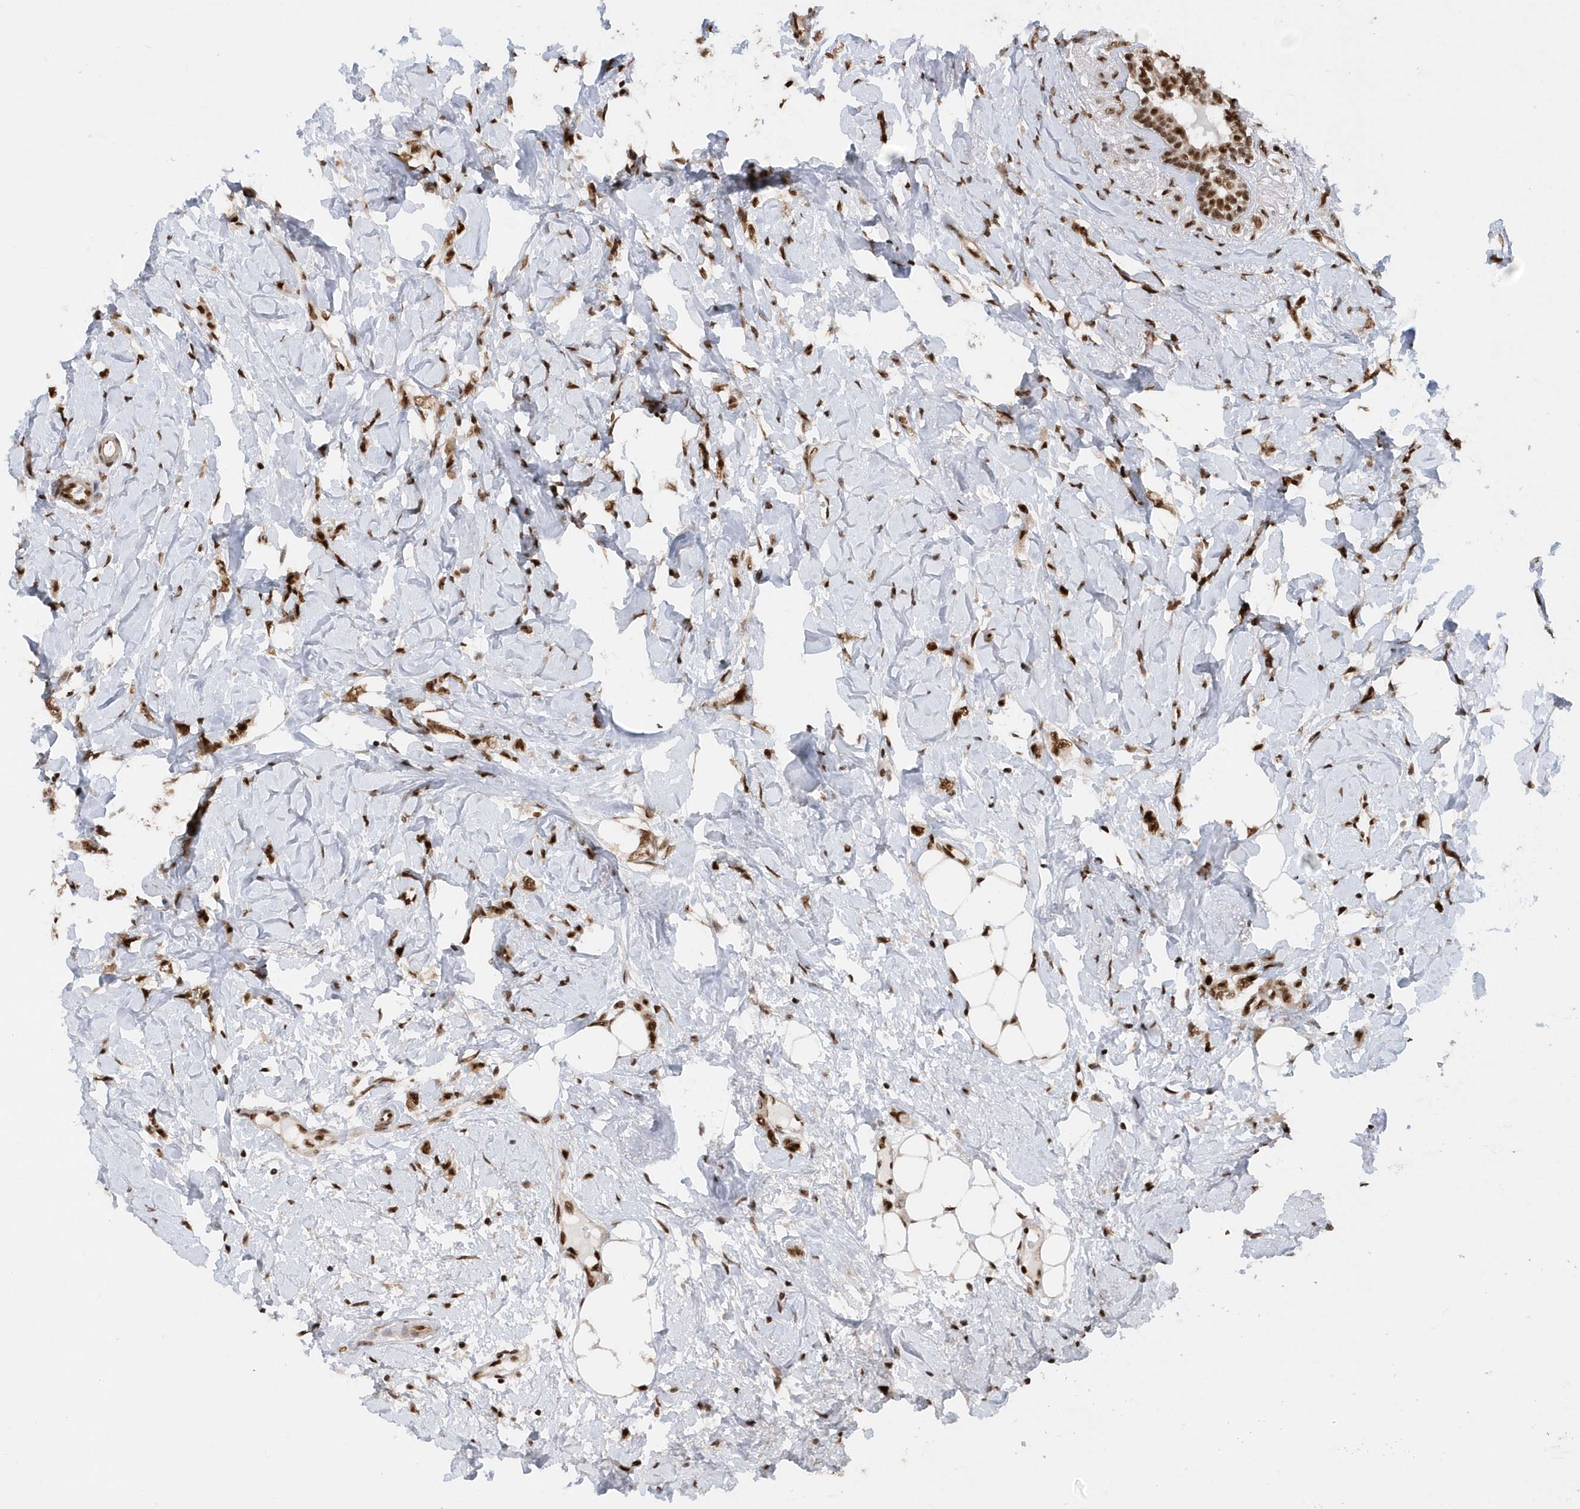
{"staining": {"intensity": "moderate", "quantity": ">75%", "location": "nuclear"}, "tissue": "breast cancer", "cell_type": "Tumor cells", "image_type": "cancer", "snomed": [{"axis": "morphology", "description": "Normal tissue, NOS"}, {"axis": "morphology", "description": "Lobular carcinoma"}, {"axis": "topography", "description": "Breast"}], "caption": "Immunohistochemical staining of human breast cancer shows moderate nuclear protein staining in approximately >75% of tumor cells.", "gene": "SEPHS1", "patient": {"sex": "female", "age": 47}}